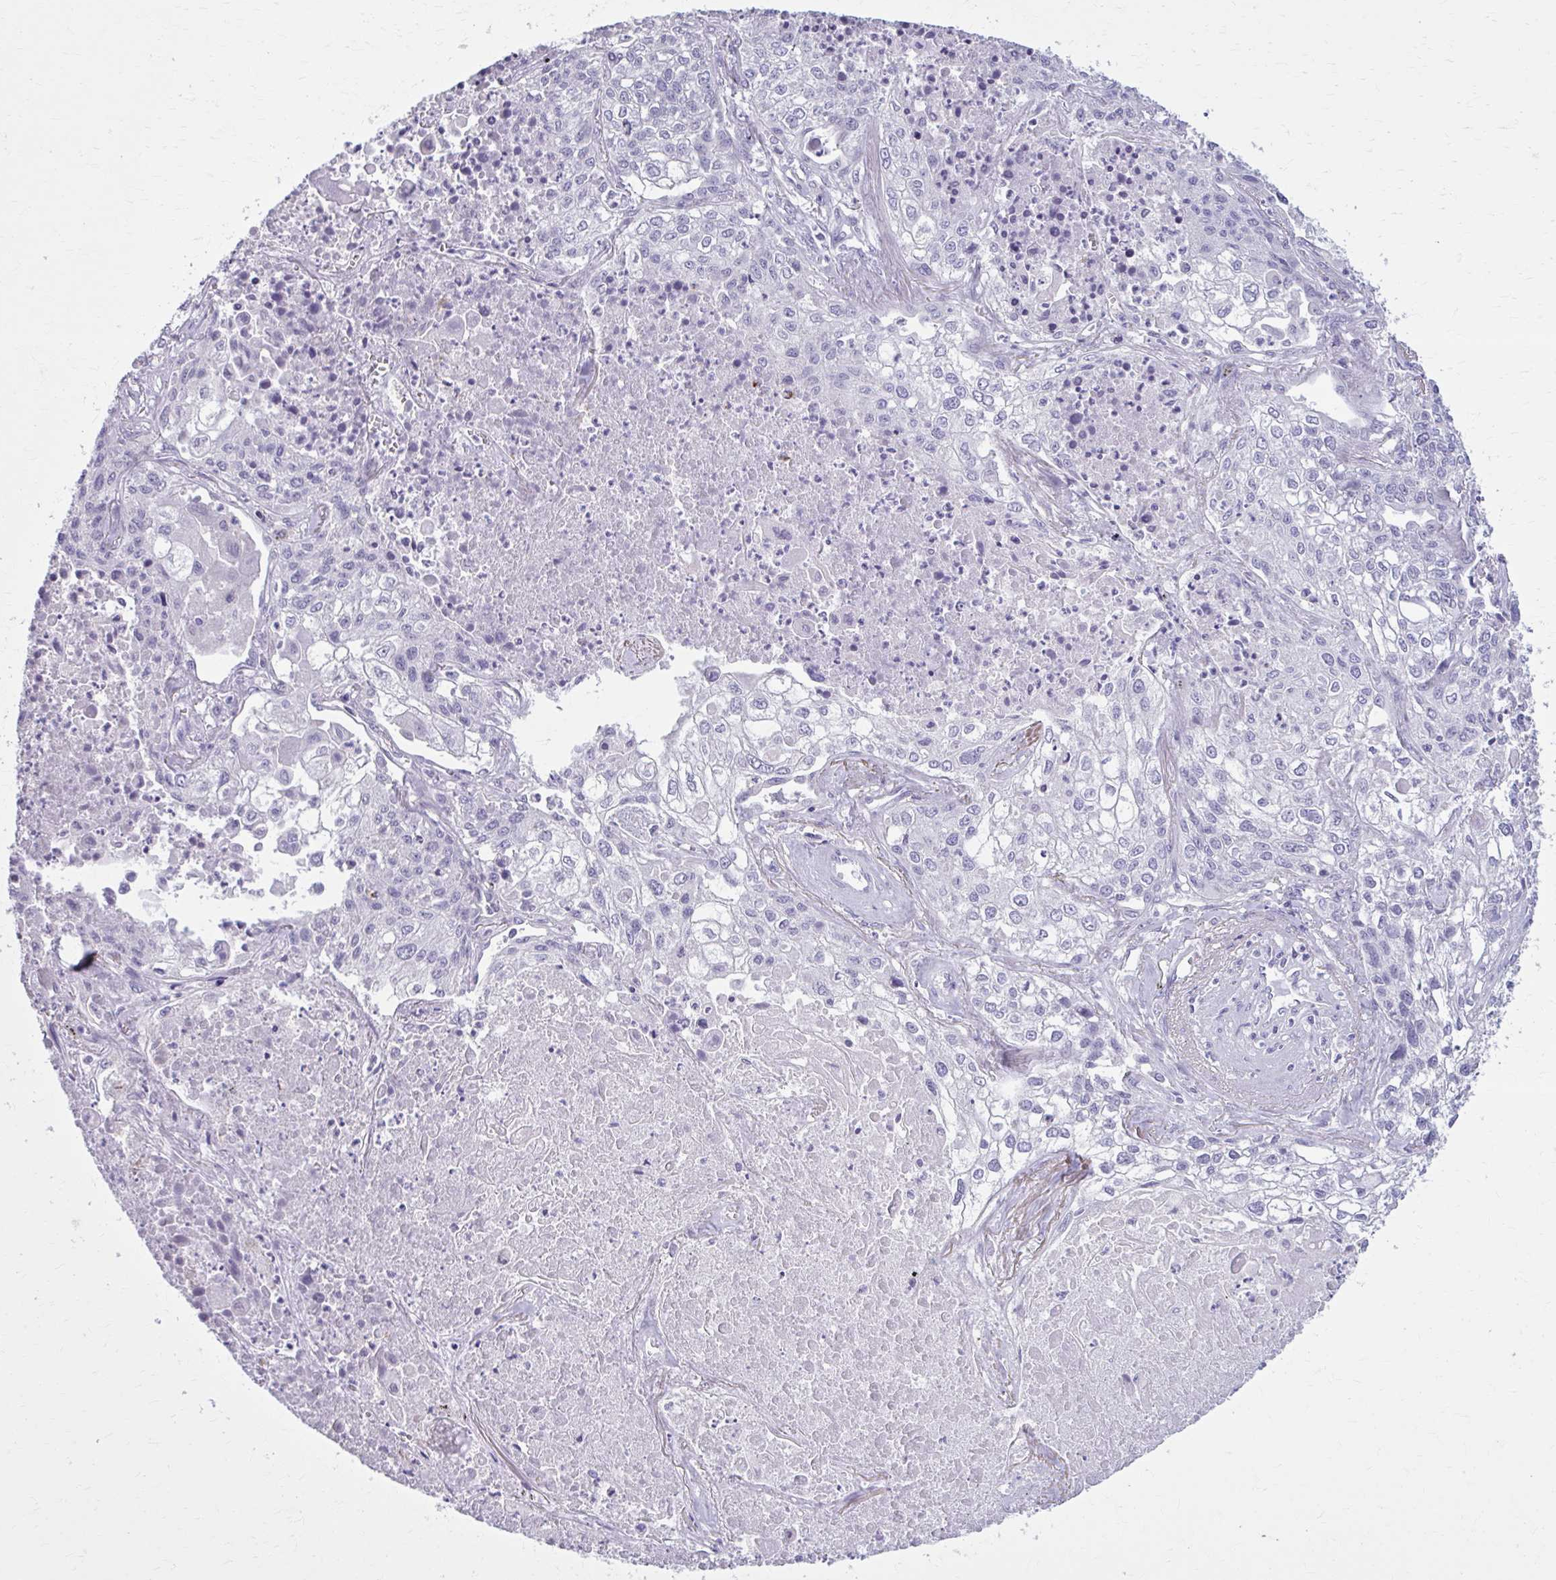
{"staining": {"intensity": "negative", "quantity": "none", "location": "none"}, "tissue": "lung cancer", "cell_type": "Tumor cells", "image_type": "cancer", "snomed": [{"axis": "morphology", "description": "Squamous cell carcinoma, NOS"}, {"axis": "topography", "description": "Lung"}], "caption": "This is a image of IHC staining of lung squamous cell carcinoma, which shows no positivity in tumor cells.", "gene": "OR4B1", "patient": {"sex": "male", "age": 74}}